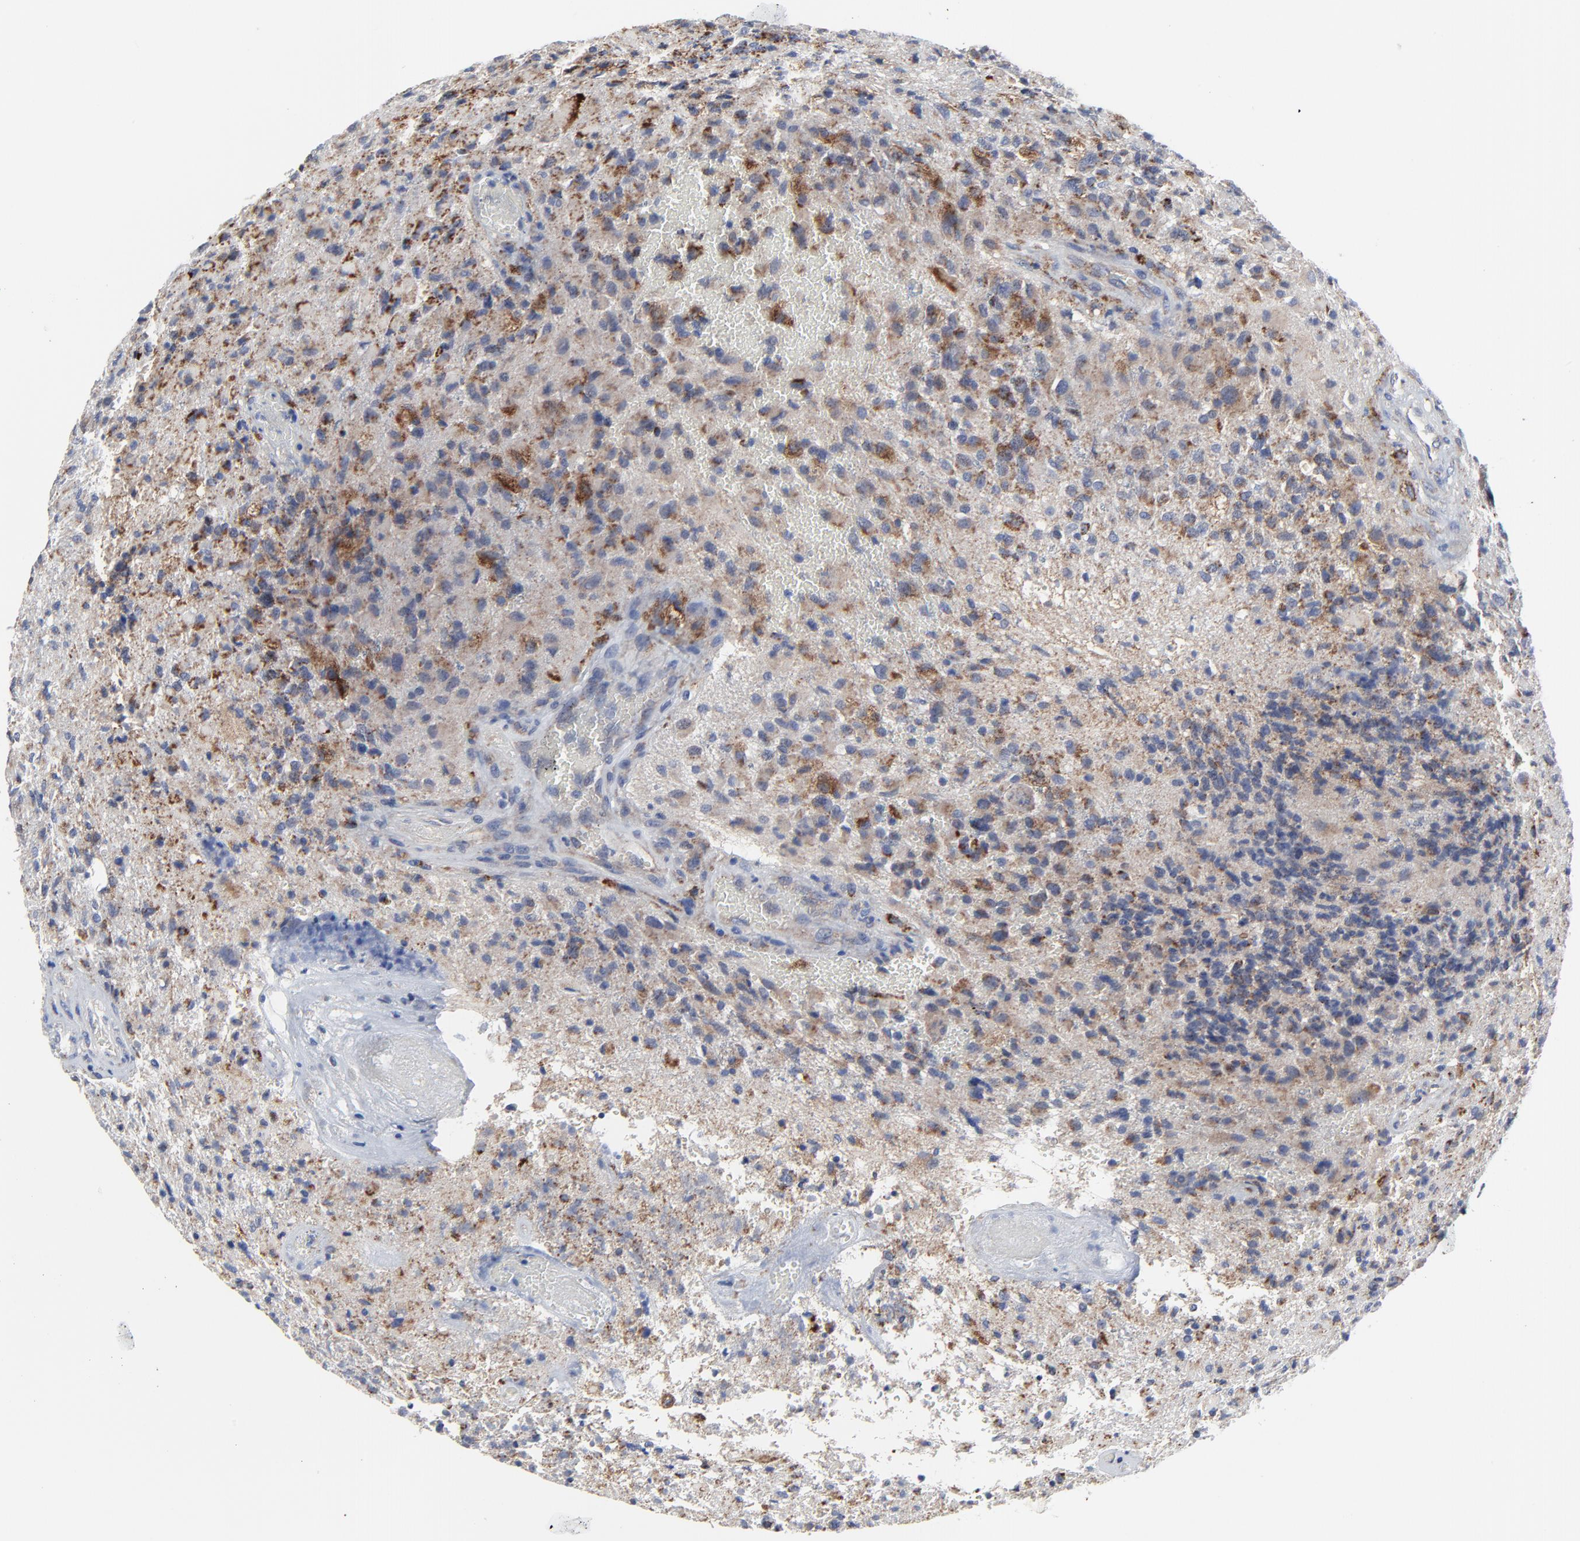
{"staining": {"intensity": "moderate", "quantity": ">75%", "location": "cytoplasmic/membranous"}, "tissue": "glioma", "cell_type": "Tumor cells", "image_type": "cancer", "snomed": [{"axis": "morphology", "description": "Glioma, malignant, High grade"}, {"axis": "topography", "description": "Brain"}], "caption": "An image of human glioma stained for a protein exhibits moderate cytoplasmic/membranous brown staining in tumor cells.", "gene": "DHRSX", "patient": {"sex": "male", "age": 69}}